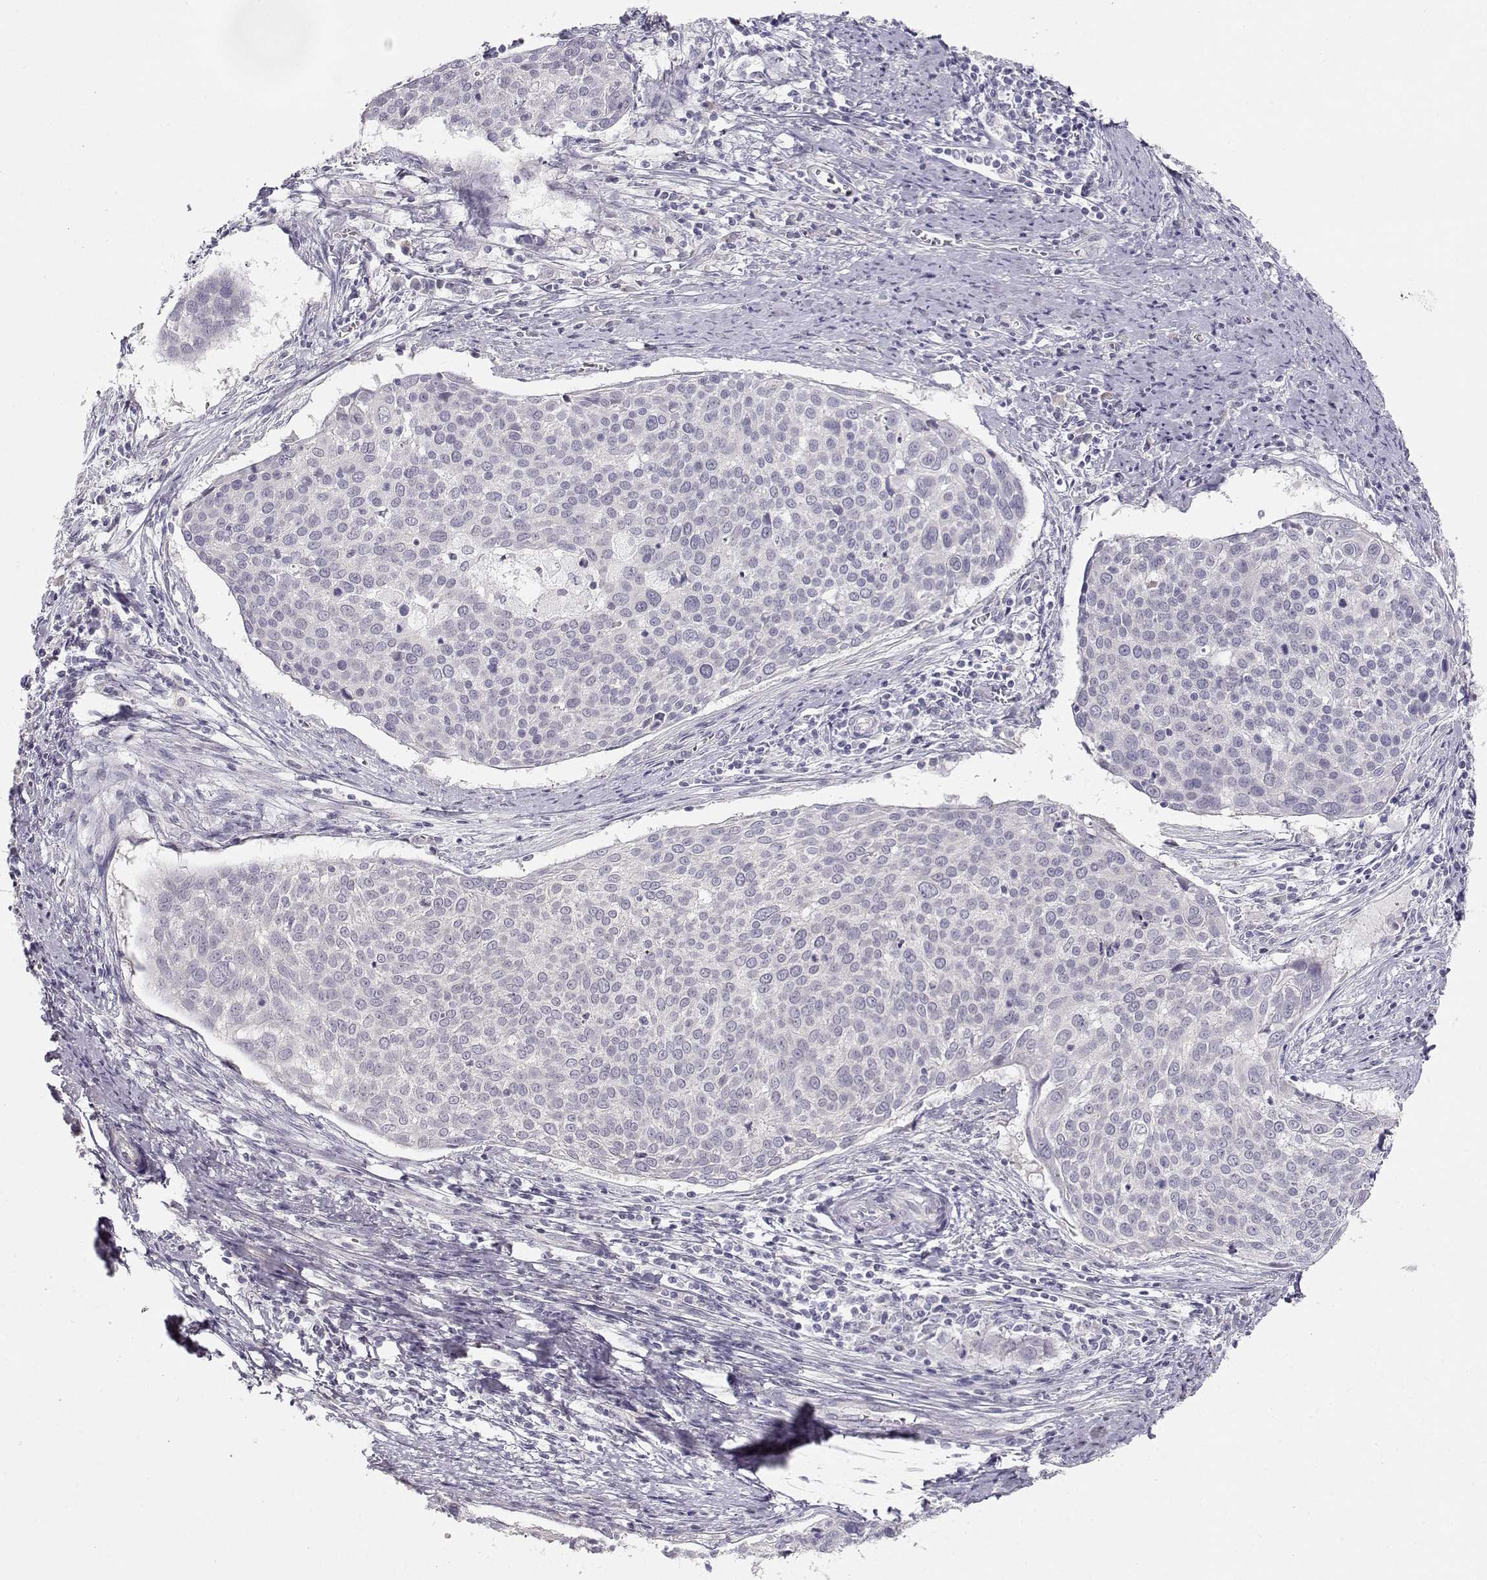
{"staining": {"intensity": "negative", "quantity": "none", "location": "none"}, "tissue": "cervical cancer", "cell_type": "Tumor cells", "image_type": "cancer", "snomed": [{"axis": "morphology", "description": "Squamous cell carcinoma, NOS"}, {"axis": "topography", "description": "Cervix"}], "caption": "DAB (3,3'-diaminobenzidine) immunohistochemical staining of human squamous cell carcinoma (cervical) reveals no significant positivity in tumor cells. (DAB (3,3'-diaminobenzidine) immunohistochemistry visualized using brightfield microscopy, high magnification).", "gene": "TTC26", "patient": {"sex": "female", "age": 39}}